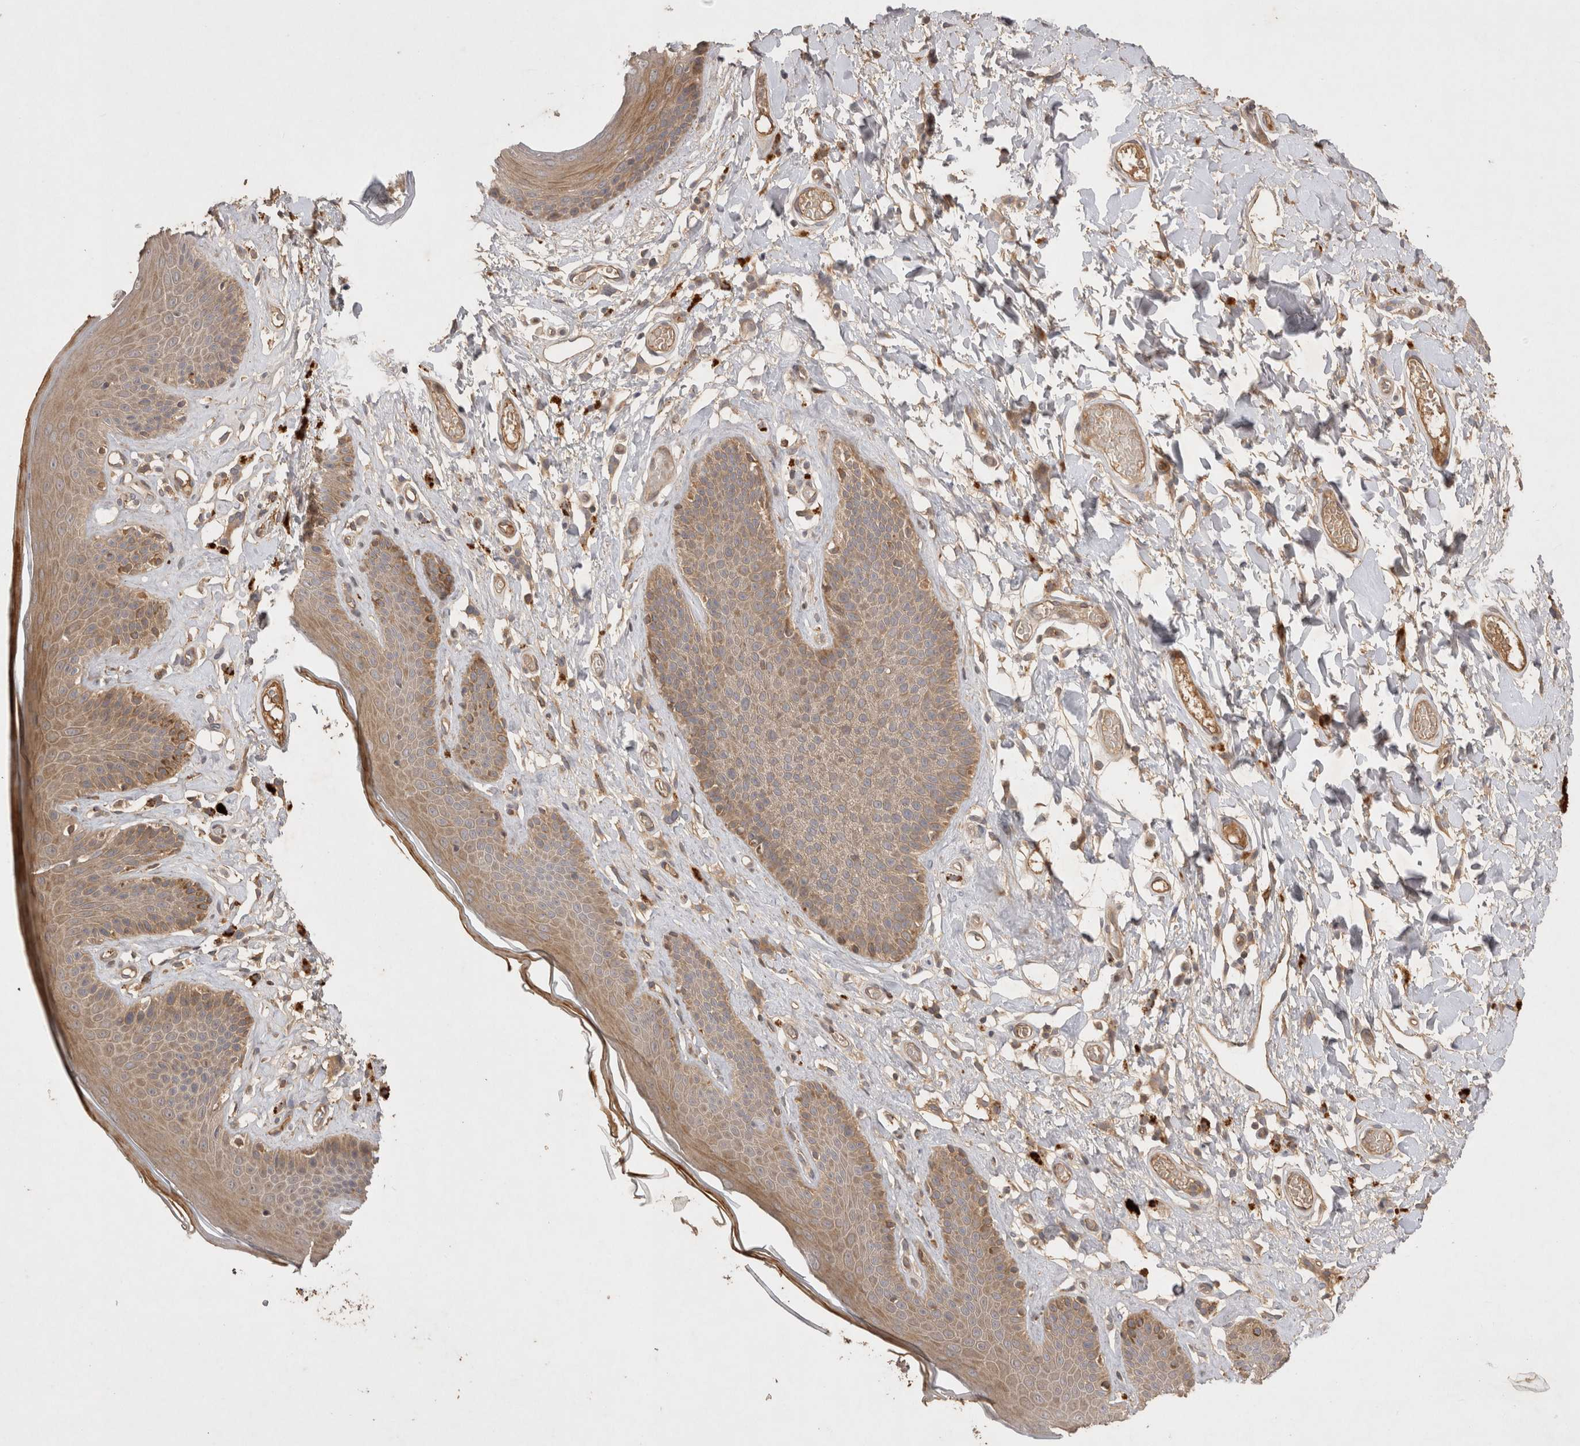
{"staining": {"intensity": "weak", "quantity": ">75%", "location": "cytoplasmic/membranous"}, "tissue": "skin", "cell_type": "Epidermal cells", "image_type": "normal", "snomed": [{"axis": "morphology", "description": "Normal tissue, NOS"}, {"axis": "topography", "description": "Vulva"}], "caption": "Skin stained for a protein (brown) exhibits weak cytoplasmic/membranous positive staining in approximately >75% of epidermal cells.", "gene": "PPP1R42", "patient": {"sex": "female", "age": 73}}